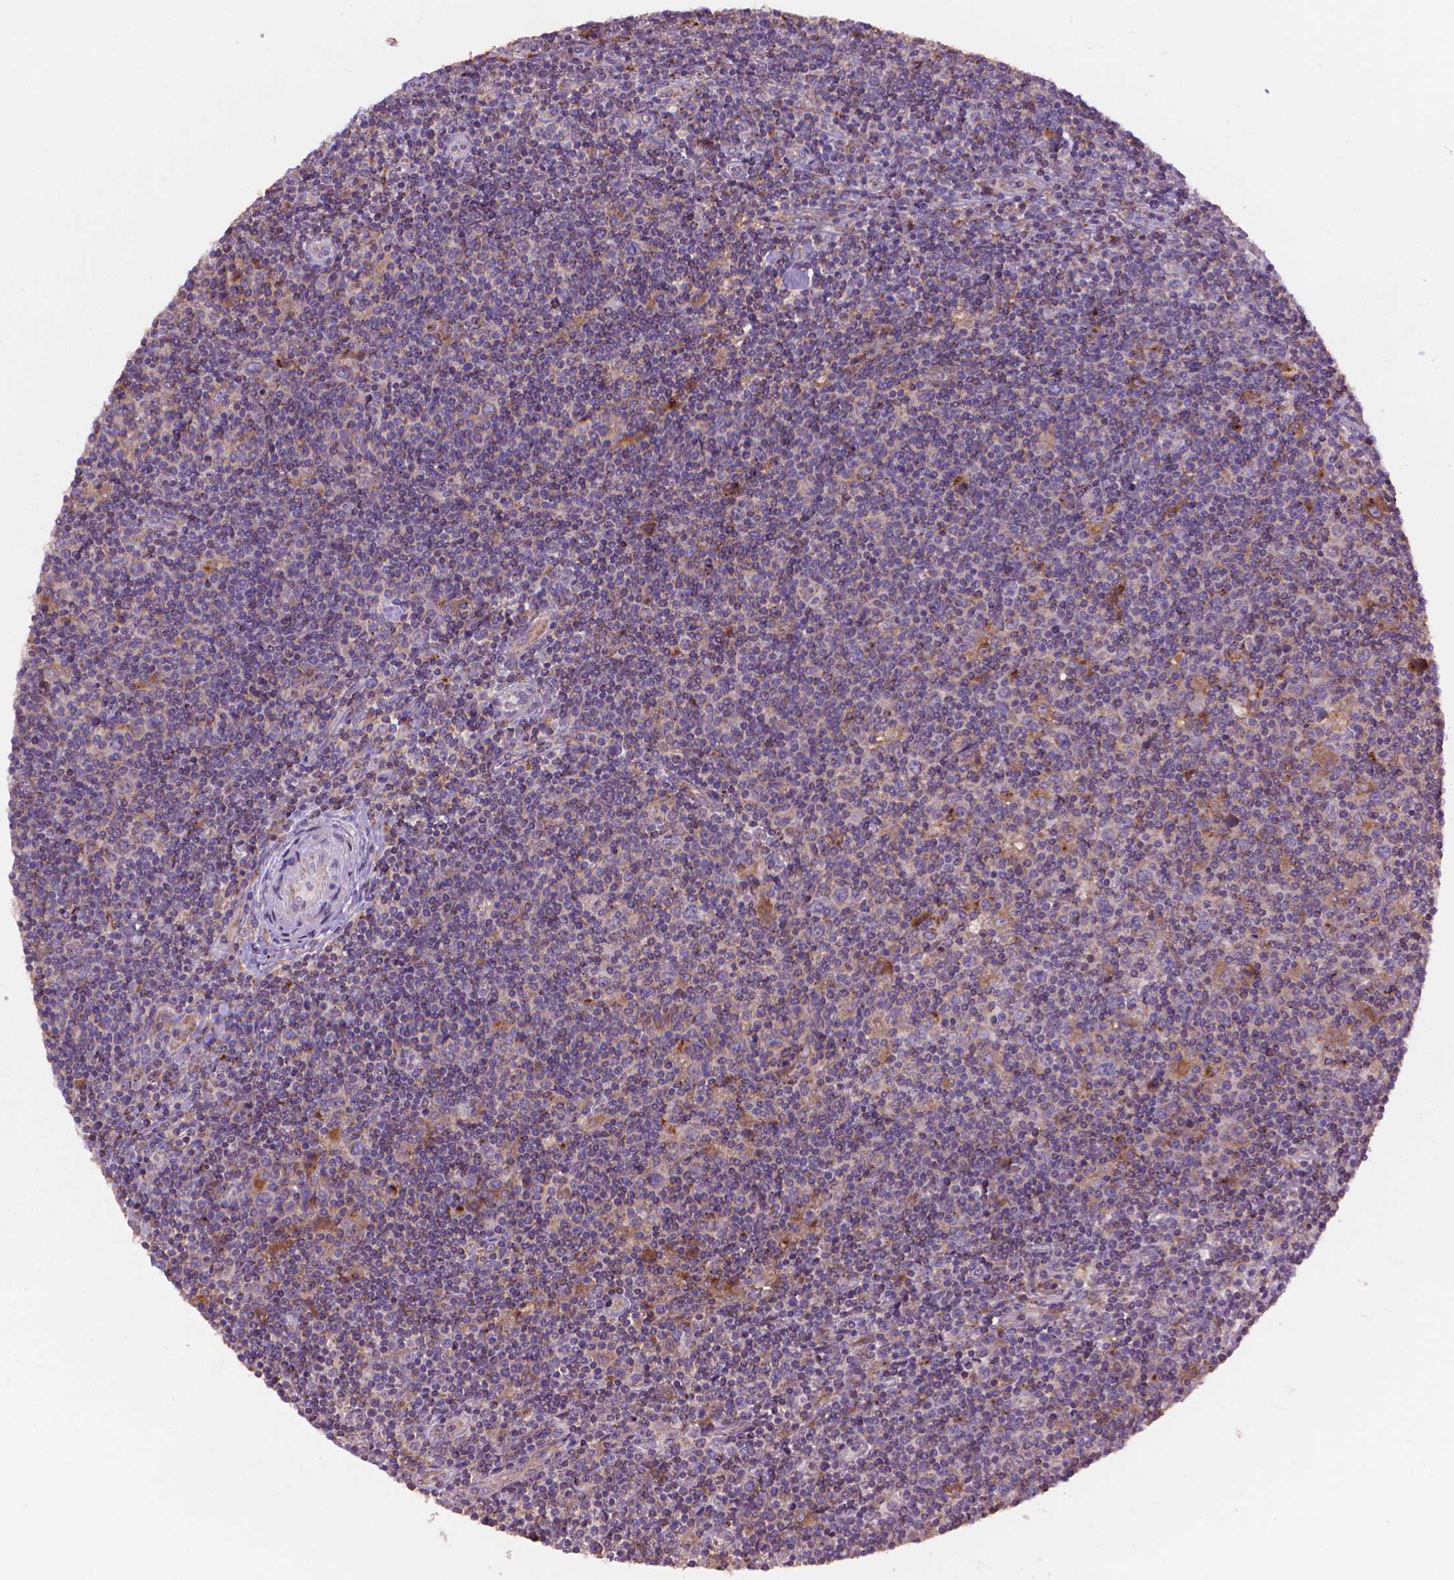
{"staining": {"intensity": "weak", "quantity": ">75%", "location": "cytoplasmic/membranous"}, "tissue": "lymphoma", "cell_type": "Tumor cells", "image_type": "cancer", "snomed": [{"axis": "morphology", "description": "Hodgkin's disease, NOS"}, {"axis": "topography", "description": "Lymph node"}], "caption": "There is low levels of weak cytoplasmic/membranous staining in tumor cells of lymphoma, as demonstrated by immunohistochemical staining (brown color).", "gene": "GLB1", "patient": {"sex": "male", "age": 40}}